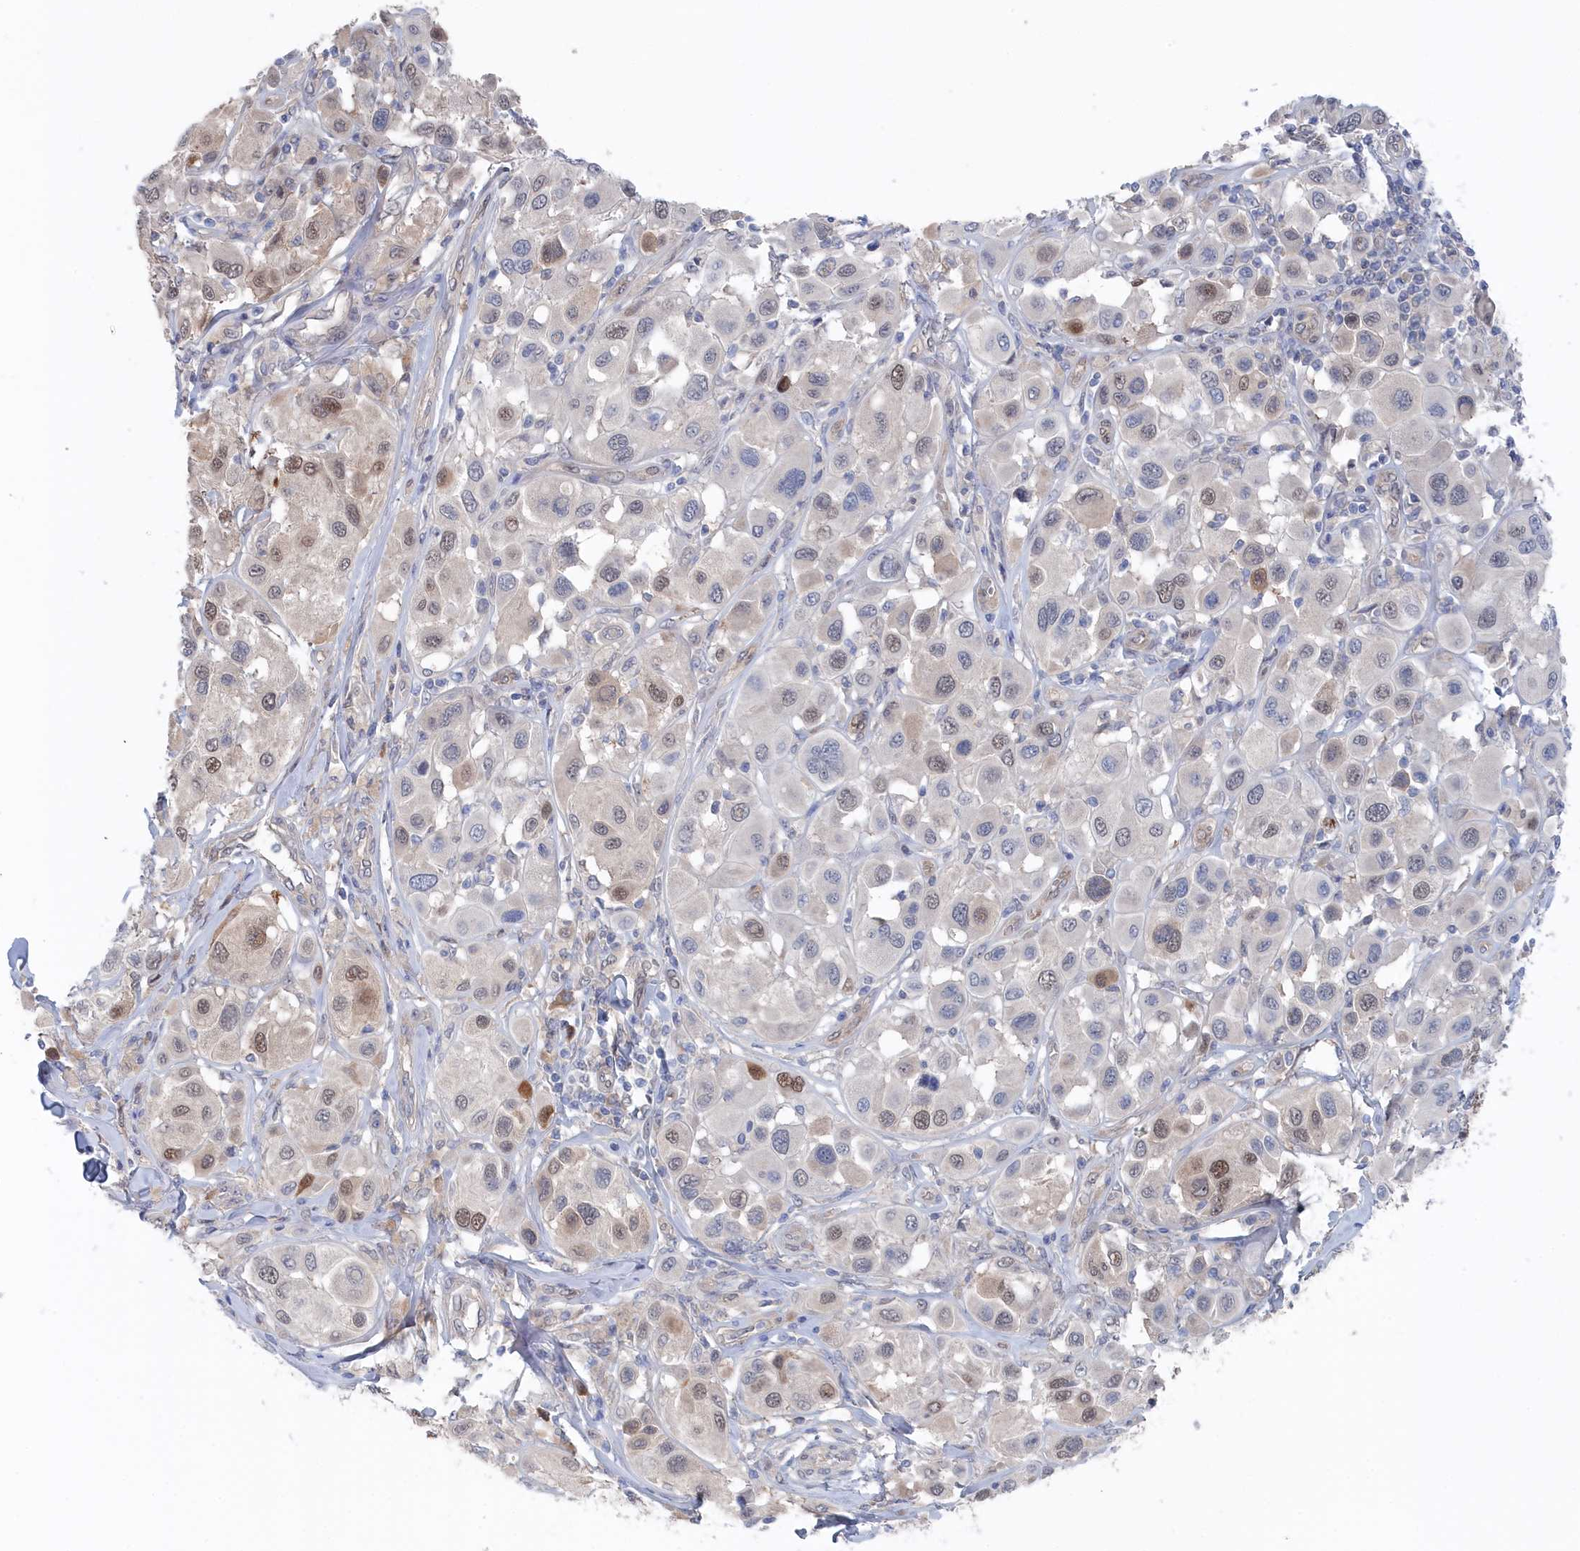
{"staining": {"intensity": "weak", "quantity": "25%-75%", "location": "nuclear"}, "tissue": "melanoma", "cell_type": "Tumor cells", "image_type": "cancer", "snomed": [{"axis": "morphology", "description": "Malignant melanoma, Metastatic site"}, {"axis": "topography", "description": "Skin"}], "caption": "Weak nuclear staining for a protein is appreciated in about 25%-75% of tumor cells of malignant melanoma (metastatic site) using immunohistochemistry.", "gene": "IRGQ", "patient": {"sex": "male", "age": 41}}